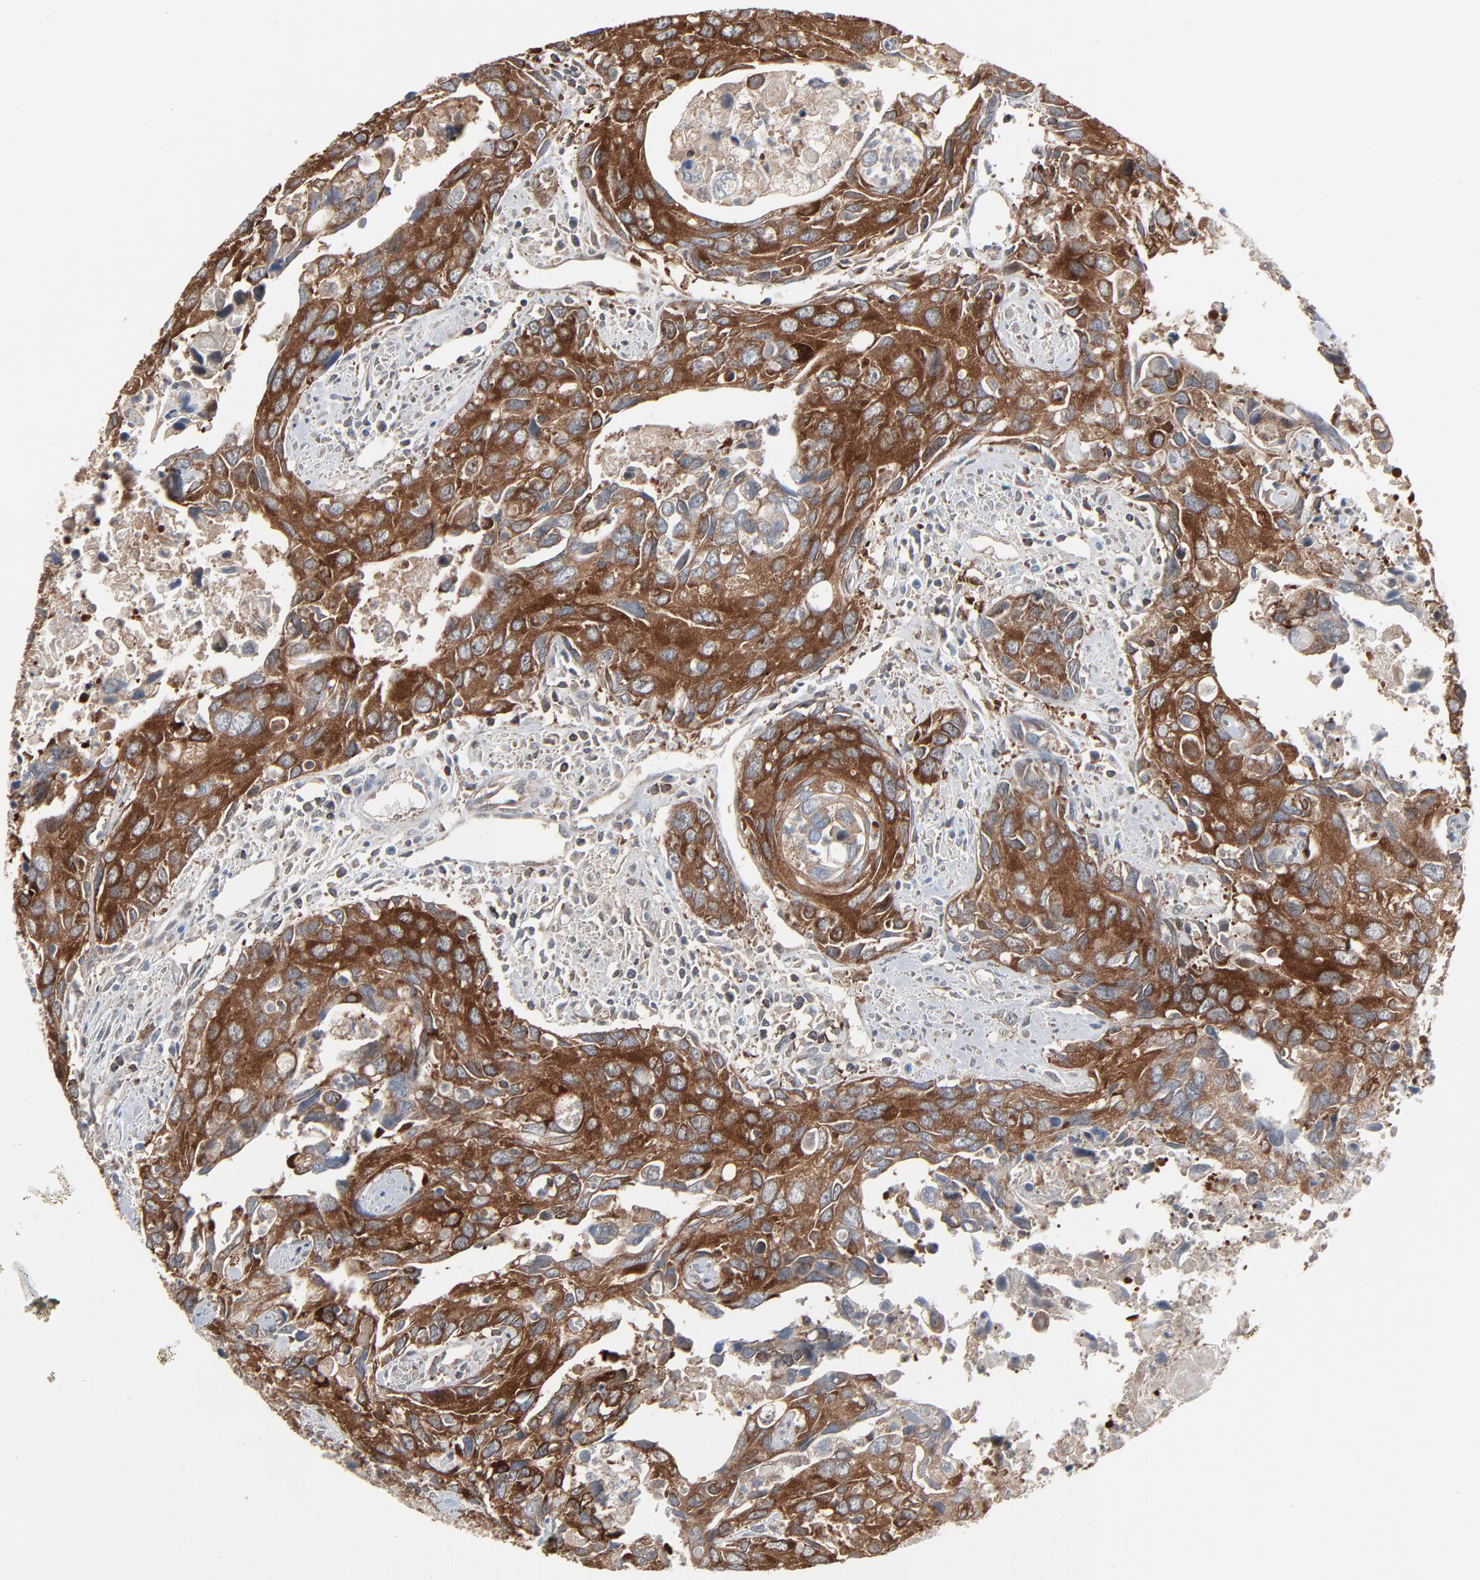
{"staining": {"intensity": "strong", "quantity": ">75%", "location": "cytoplasmic/membranous"}, "tissue": "urothelial cancer", "cell_type": "Tumor cells", "image_type": "cancer", "snomed": [{"axis": "morphology", "description": "Urothelial carcinoma, High grade"}, {"axis": "topography", "description": "Urinary bladder"}], "caption": "Urothelial cancer tissue shows strong cytoplasmic/membranous expression in approximately >75% of tumor cells", "gene": "OPTN", "patient": {"sex": "male", "age": 71}}